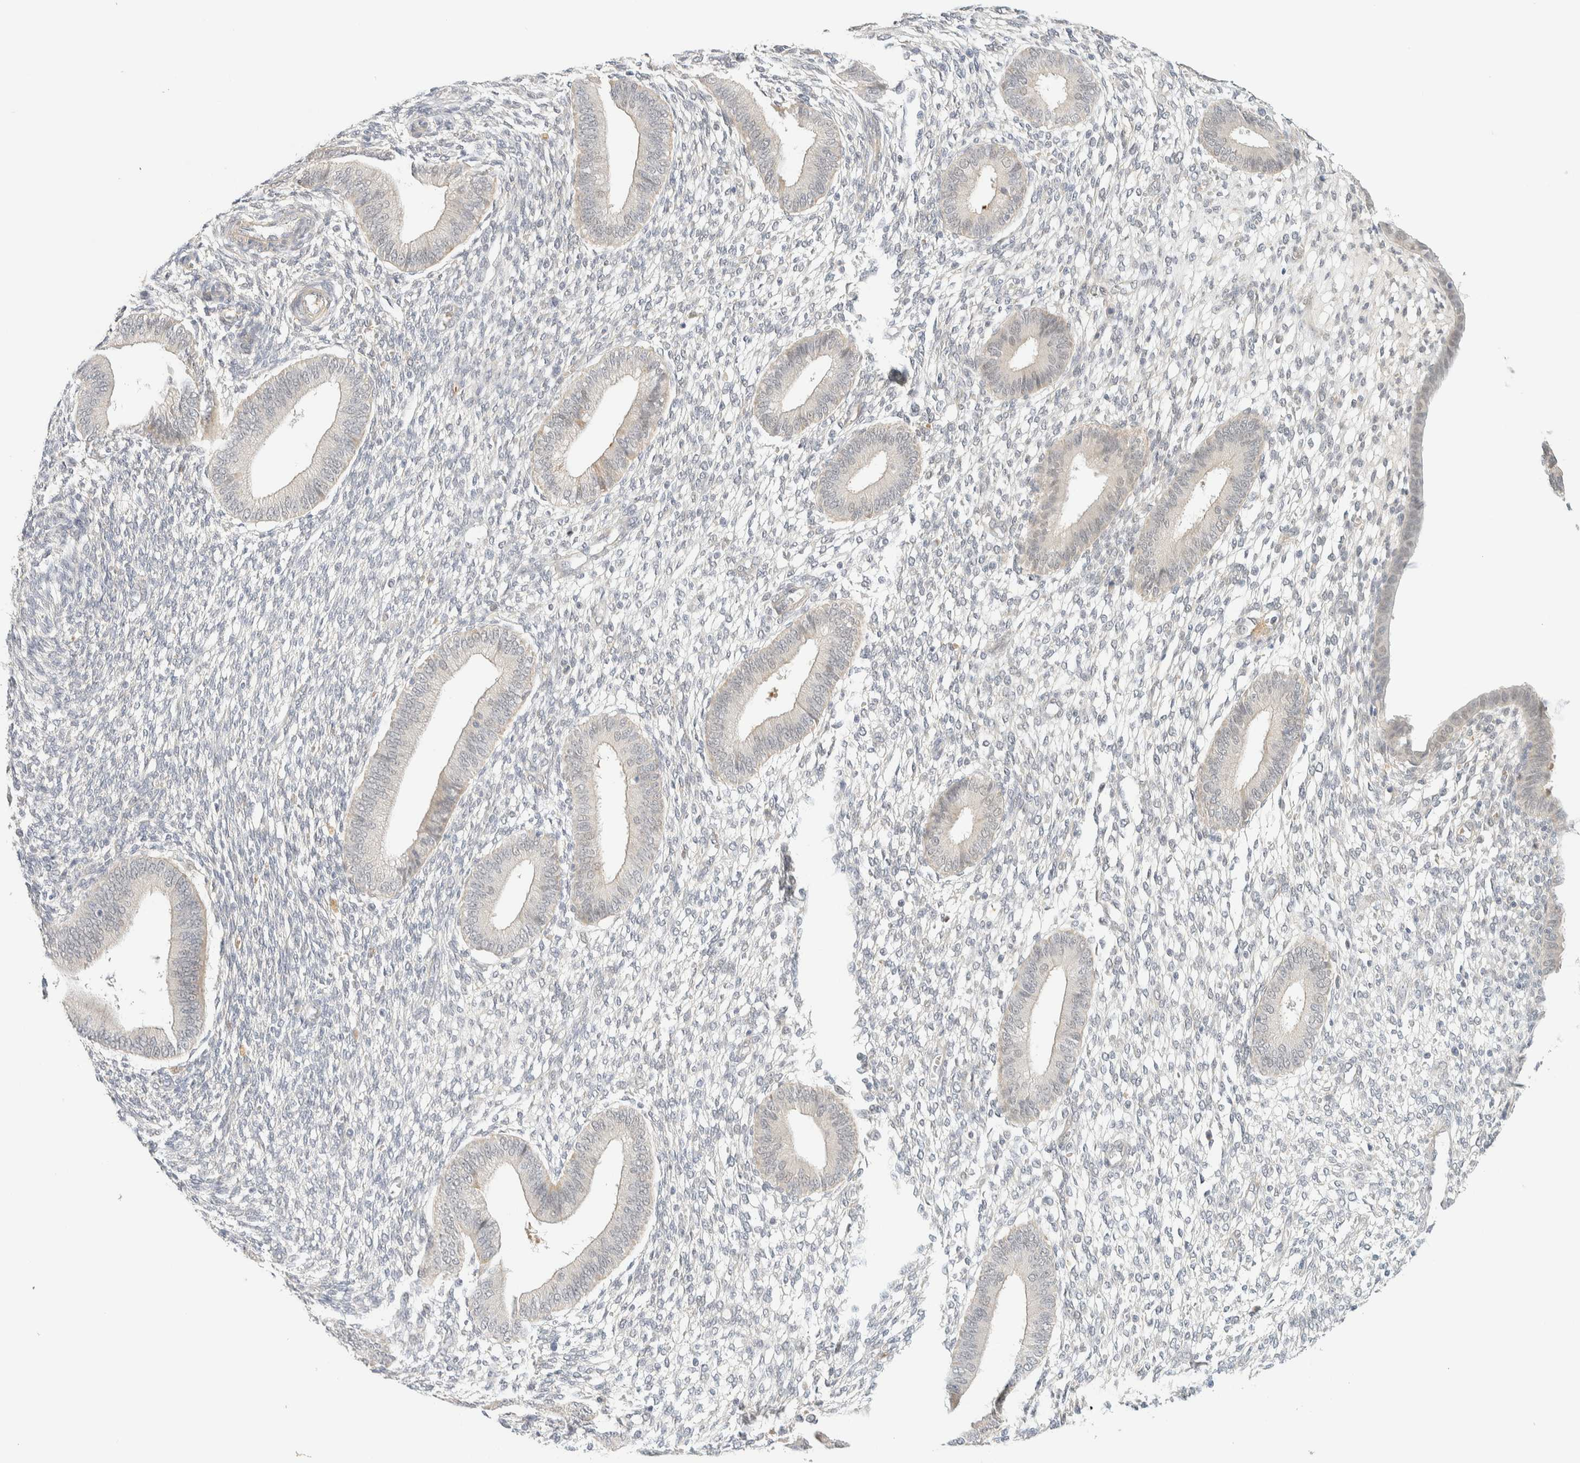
{"staining": {"intensity": "negative", "quantity": "none", "location": "none"}, "tissue": "endometrium", "cell_type": "Cells in endometrial stroma", "image_type": "normal", "snomed": [{"axis": "morphology", "description": "Normal tissue, NOS"}, {"axis": "topography", "description": "Endometrium"}], "caption": "Endometrium stained for a protein using IHC shows no expression cells in endometrial stroma.", "gene": "TNK1", "patient": {"sex": "female", "age": 46}}